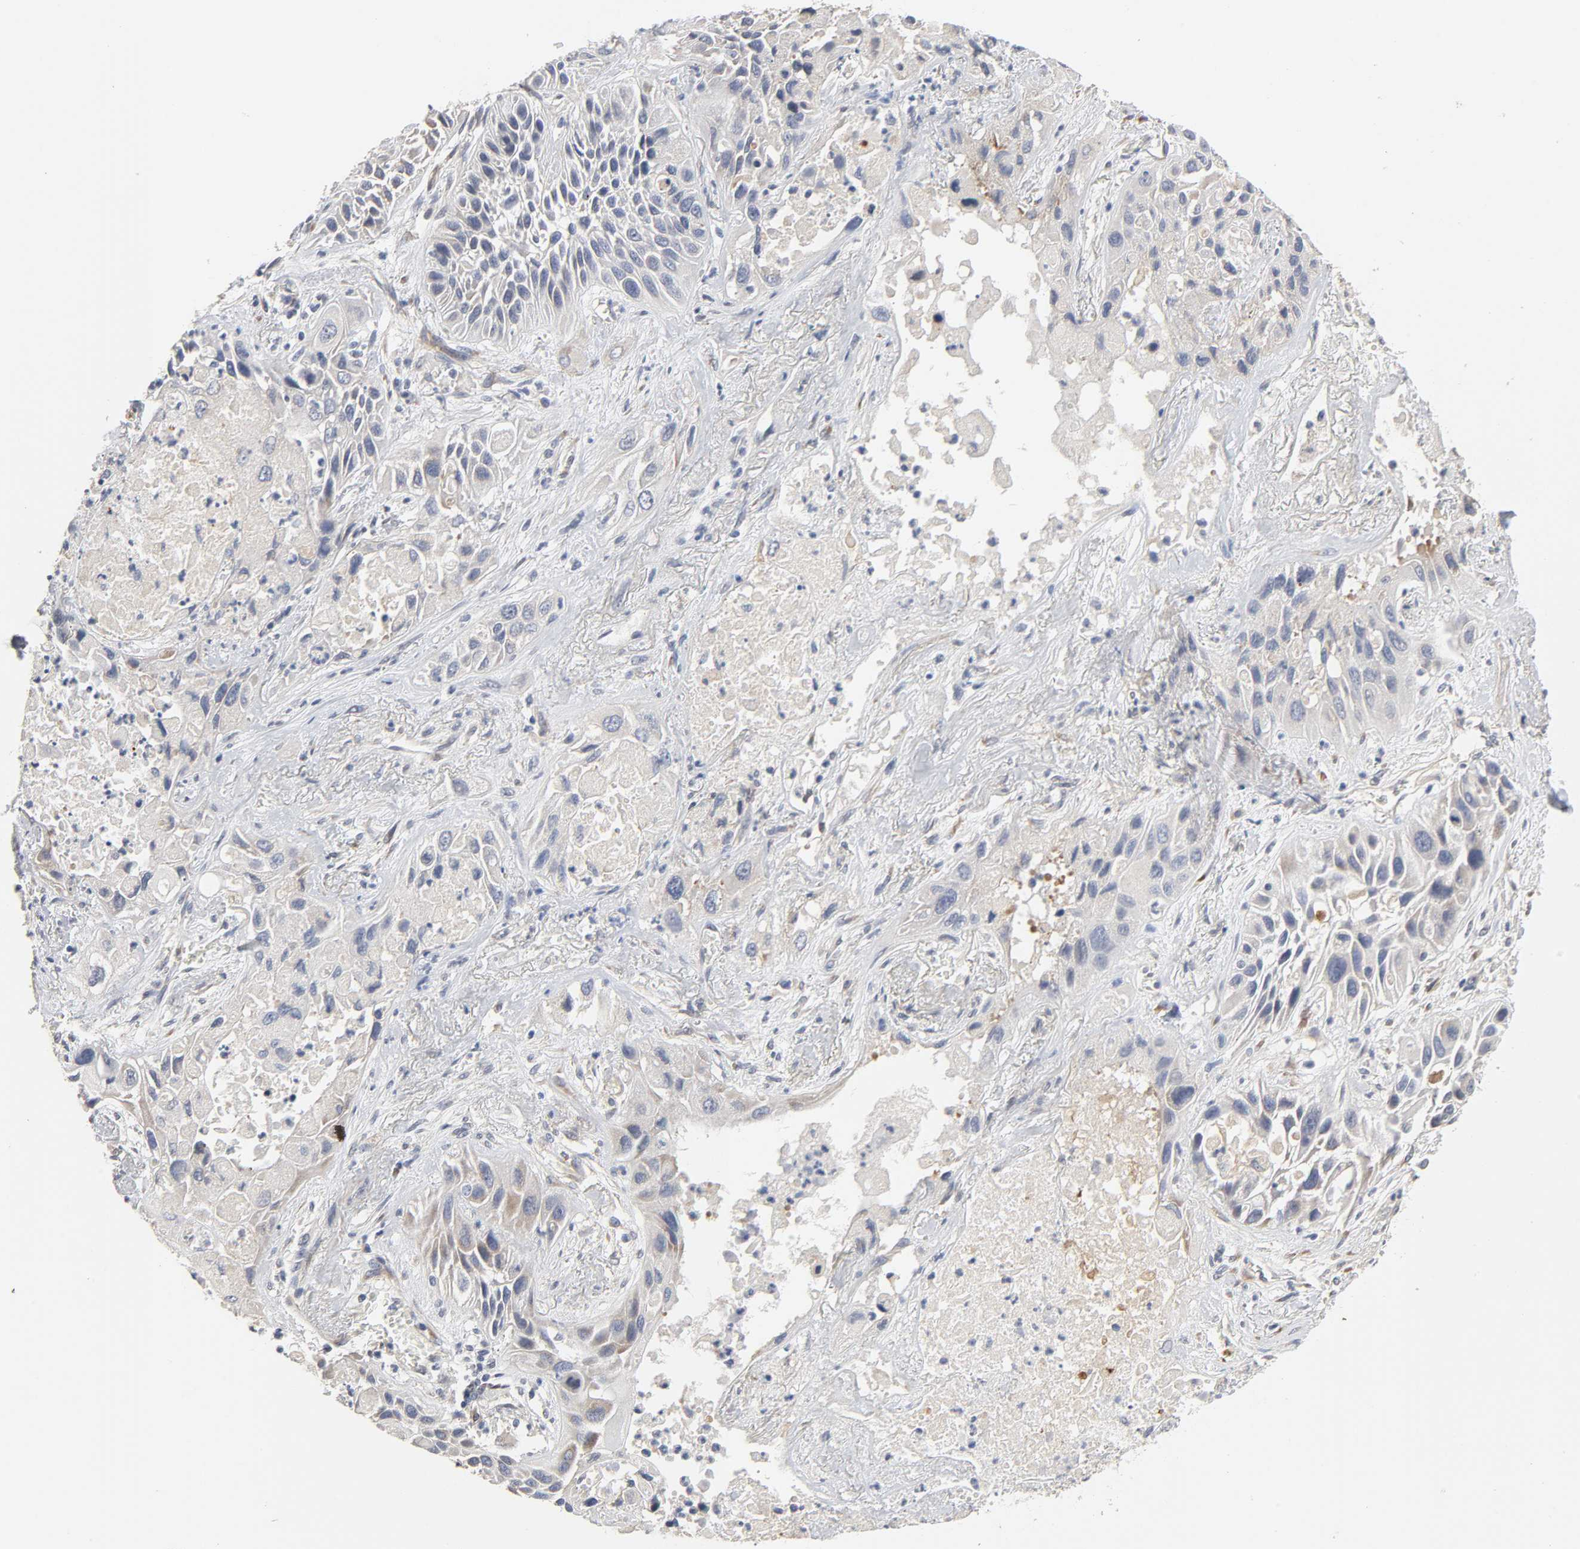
{"staining": {"intensity": "weak", "quantity": "<25%", "location": "cytoplasmic/membranous"}, "tissue": "lung cancer", "cell_type": "Tumor cells", "image_type": "cancer", "snomed": [{"axis": "morphology", "description": "Squamous cell carcinoma, NOS"}, {"axis": "topography", "description": "Lung"}], "caption": "Tumor cells are negative for brown protein staining in lung cancer.", "gene": "HDLBP", "patient": {"sex": "female", "age": 76}}